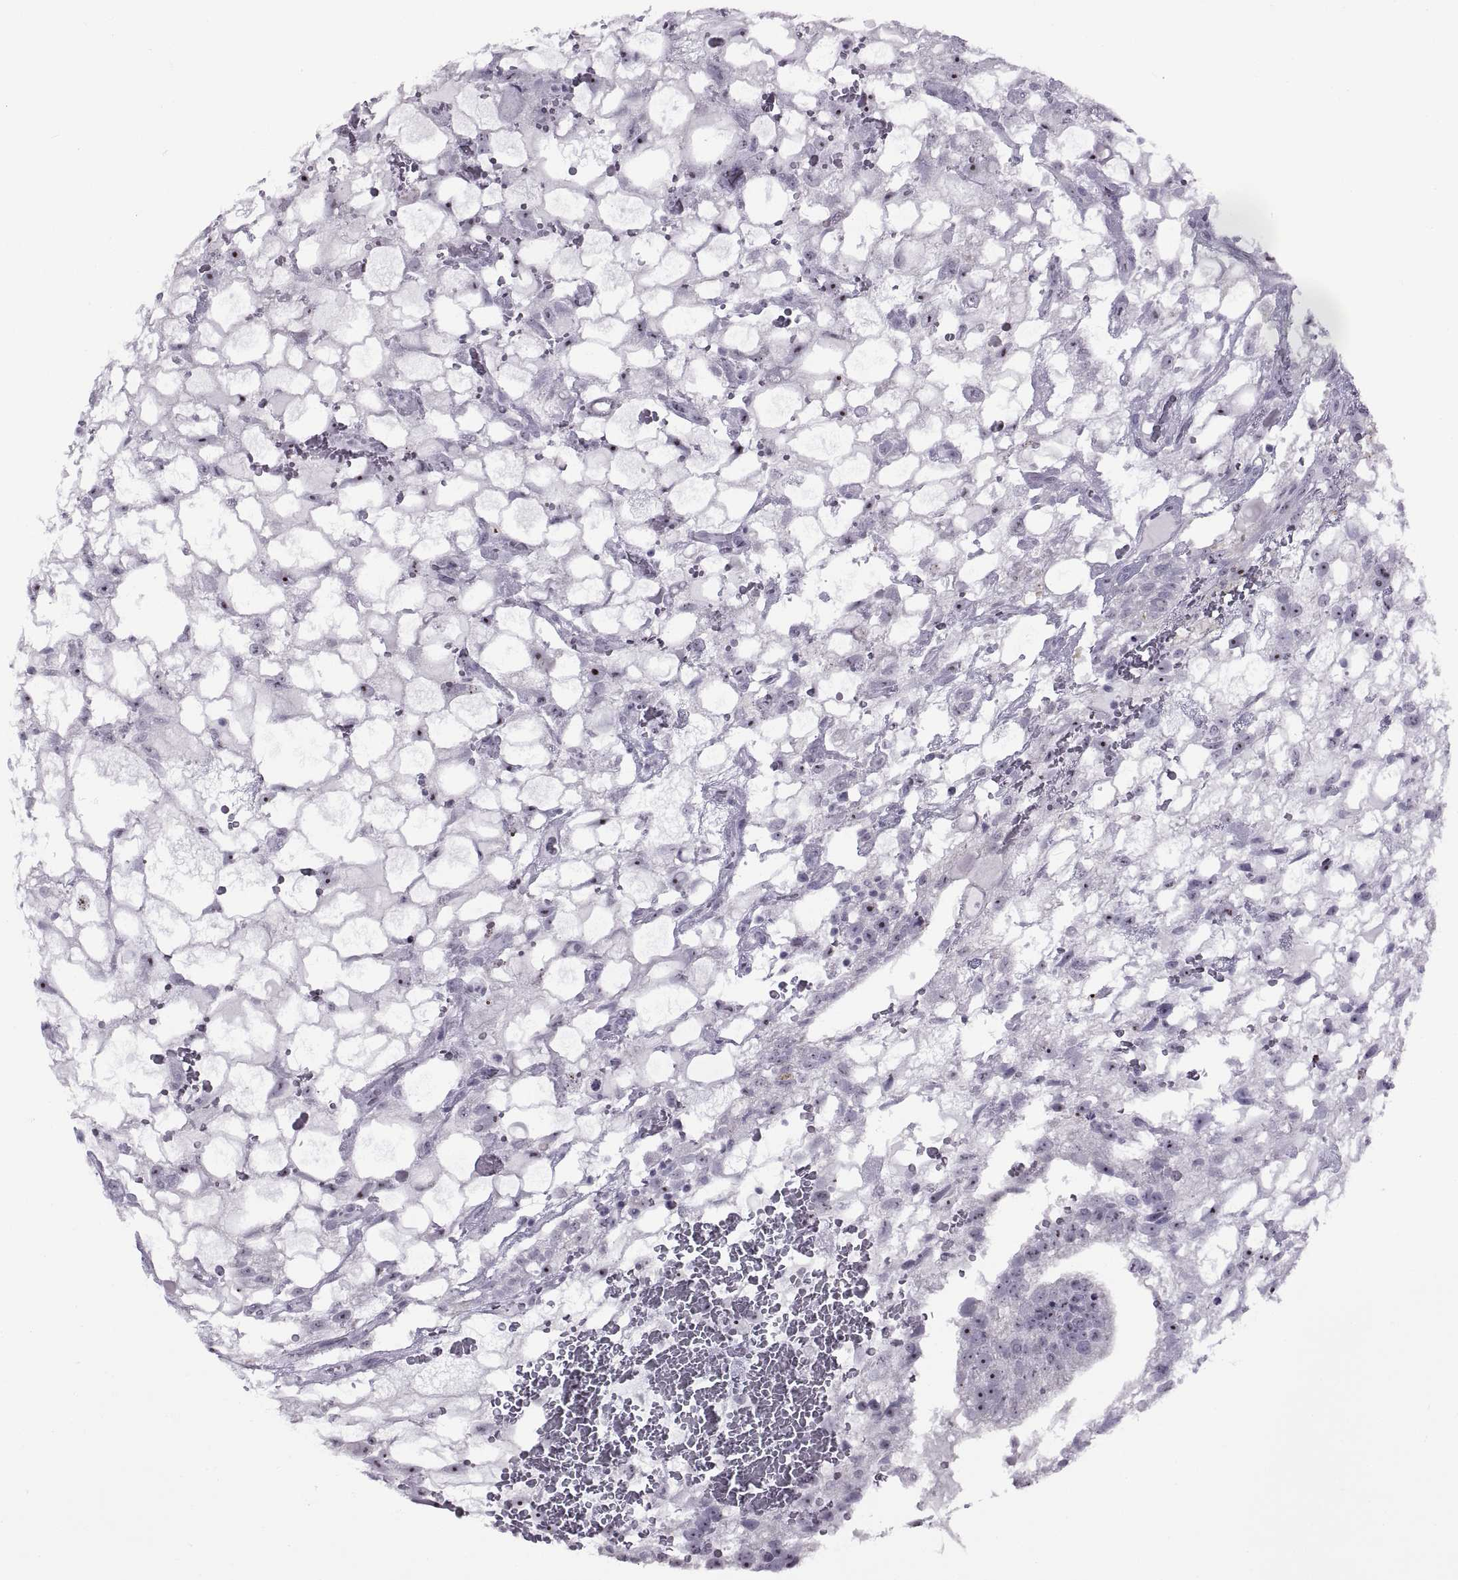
{"staining": {"intensity": "negative", "quantity": "none", "location": "none"}, "tissue": "testis cancer", "cell_type": "Tumor cells", "image_type": "cancer", "snomed": [{"axis": "morphology", "description": "Normal tissue, NOS"}, {"axis": "morphology", "description": "Carcinoma, Embryonal, NOS"}, {"axis": "topography", "description": "Testis"}, {"axis": "topography", "description": "Epididymis"}], "caption": "There is no significant positivity in tumor cells of testis embryonal carcinoma.", "gene": "ASIC2", "patient": {"sex": "male", "age": 32}}